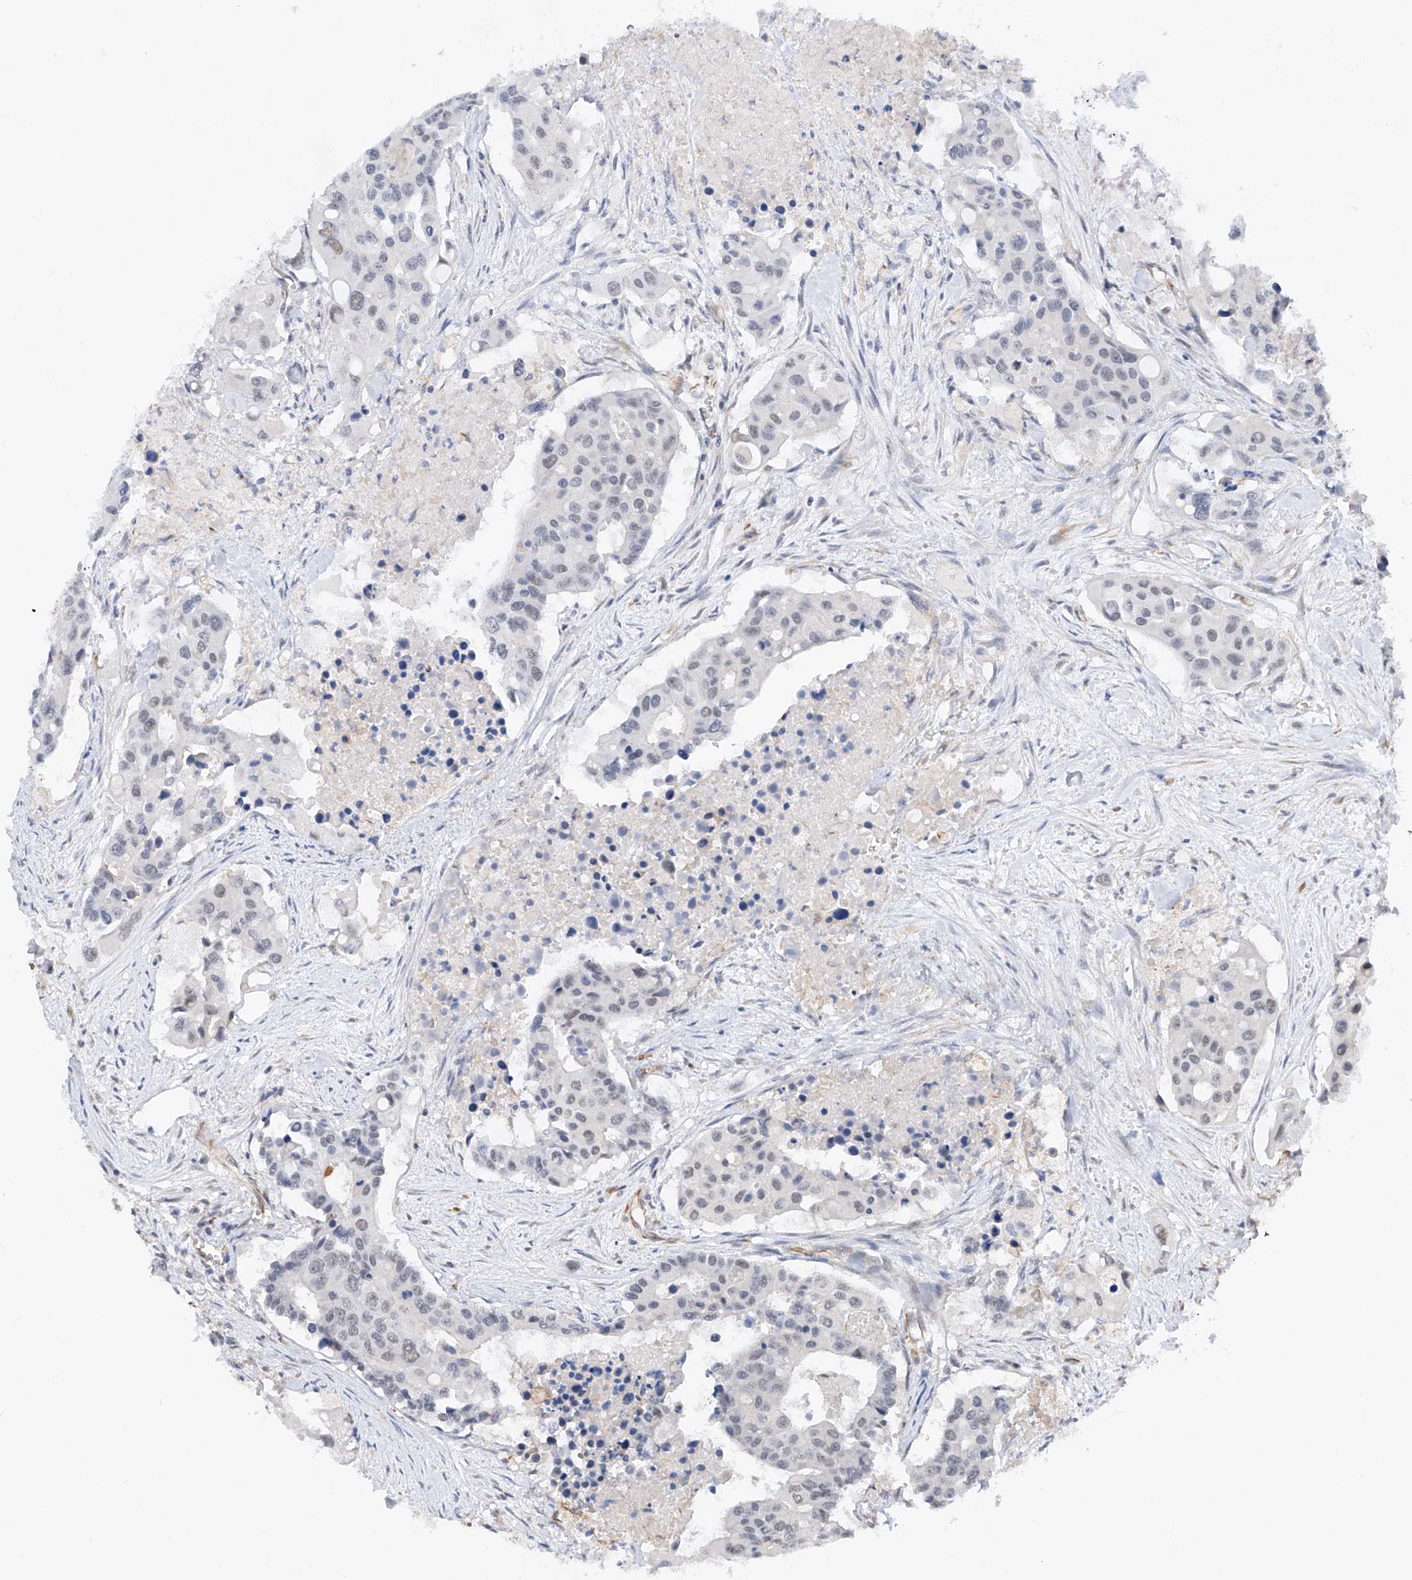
{"staining": {"intensity": "weak", "quantity": "<25%", "location": "nuclear"}, "tissue": "colorectal cancer", "cell_type": "Tumor cells", "image_type": "cancer", "snomed": [{"axis": "morphology", "description": "Adenocarcinoma, NOS"}, {"axis": "topography", "description": "Colon"}], "caption": "This is an immunohistochemistry (IHC) image of human colorectal adenocarcinoma. There is no staining in tumor cells.", "gene": "AMD1", "patient": {"sex": "male", "age": 77}}